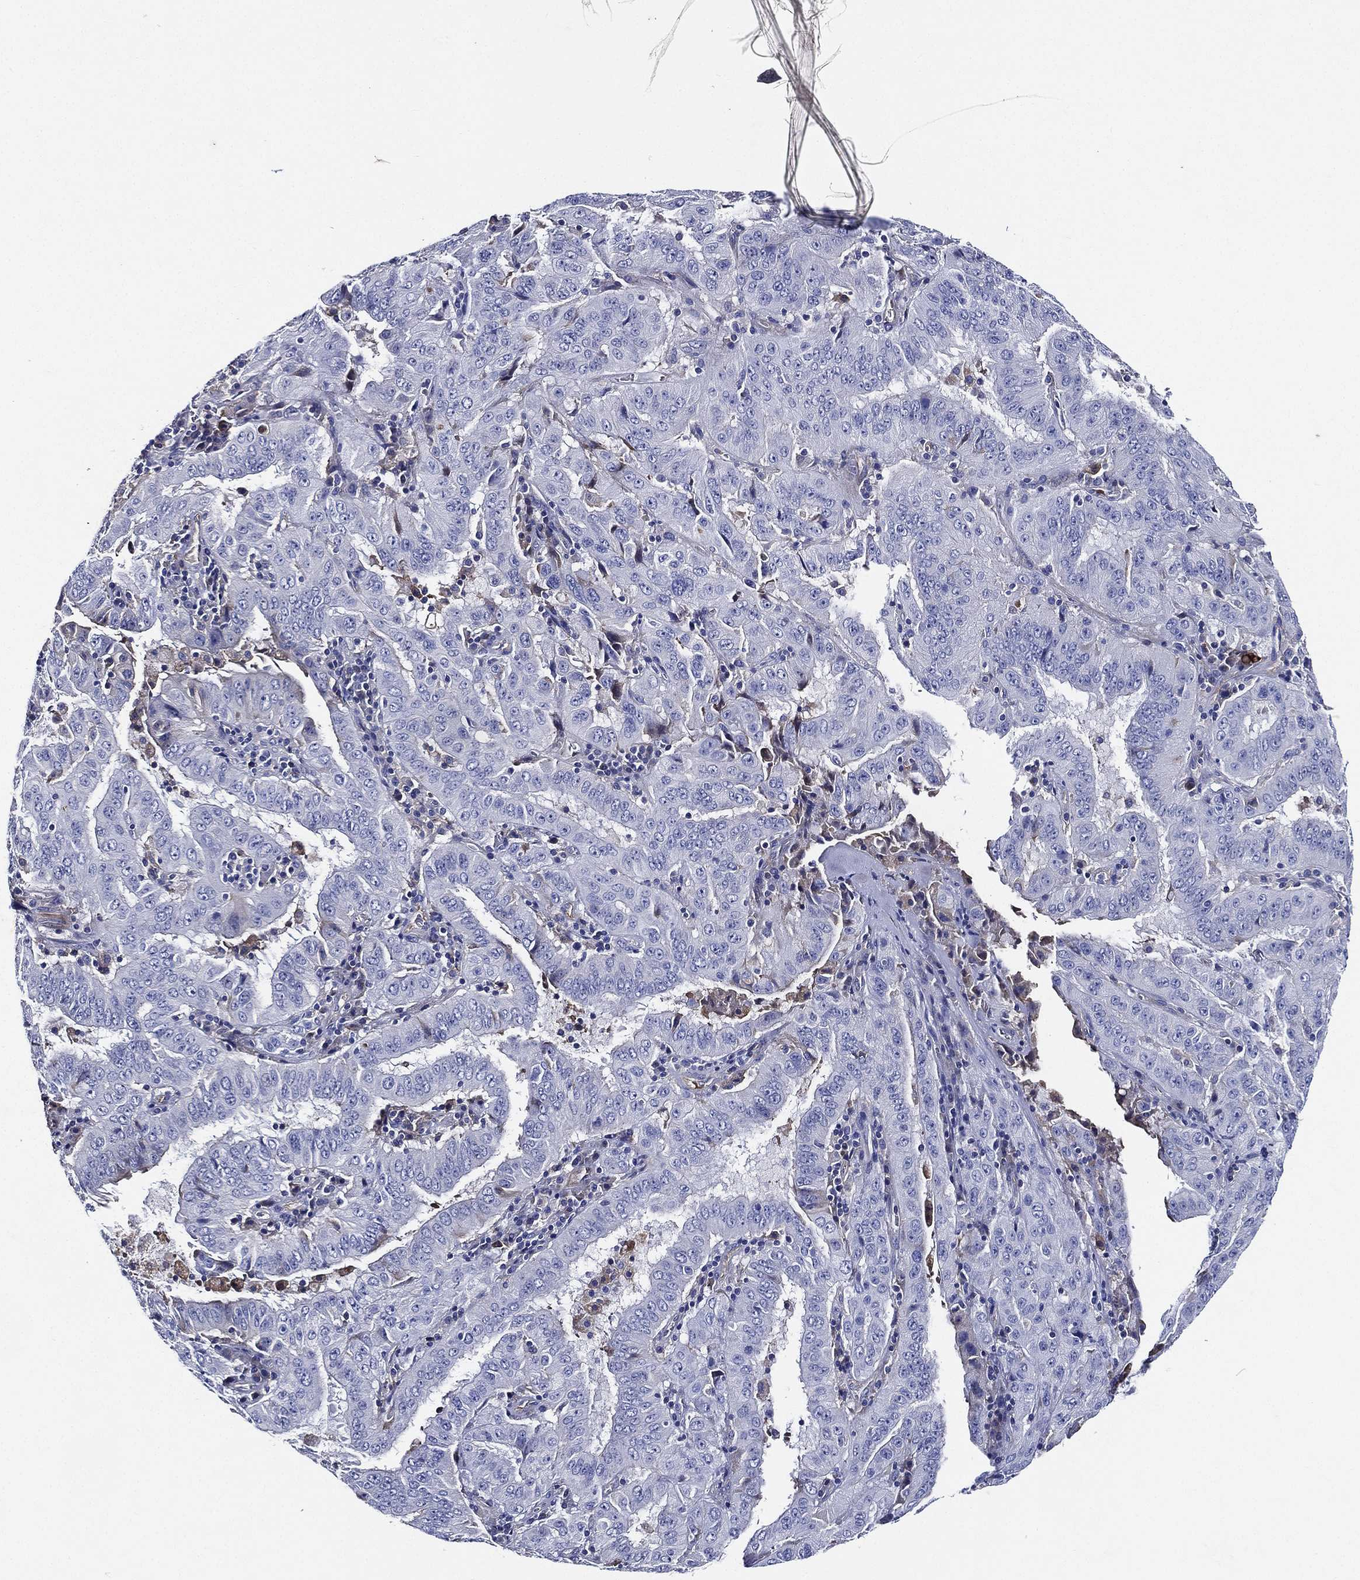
{"staining": {"intensity": "negative", "quantity": "none", "location": "none"}, "tissue": "pancreatic cancer", "cell_type": "Tumor cells", "image_type": "cancer", "snomed": [{"axis": "morphology", "description": "Adenocarcinoma, NOS"}, {"axis": "topography", "description": "Pancreas"}], "caption": "Immunohistochemistry (IHC) micrograph of neoplastic tissue: human pancreatic cancer stained with DAB shows no significant protein positivity in tumor cells.", "gene": "TMPRSS11D", "patient": {"sex": "male", "age": 63}}